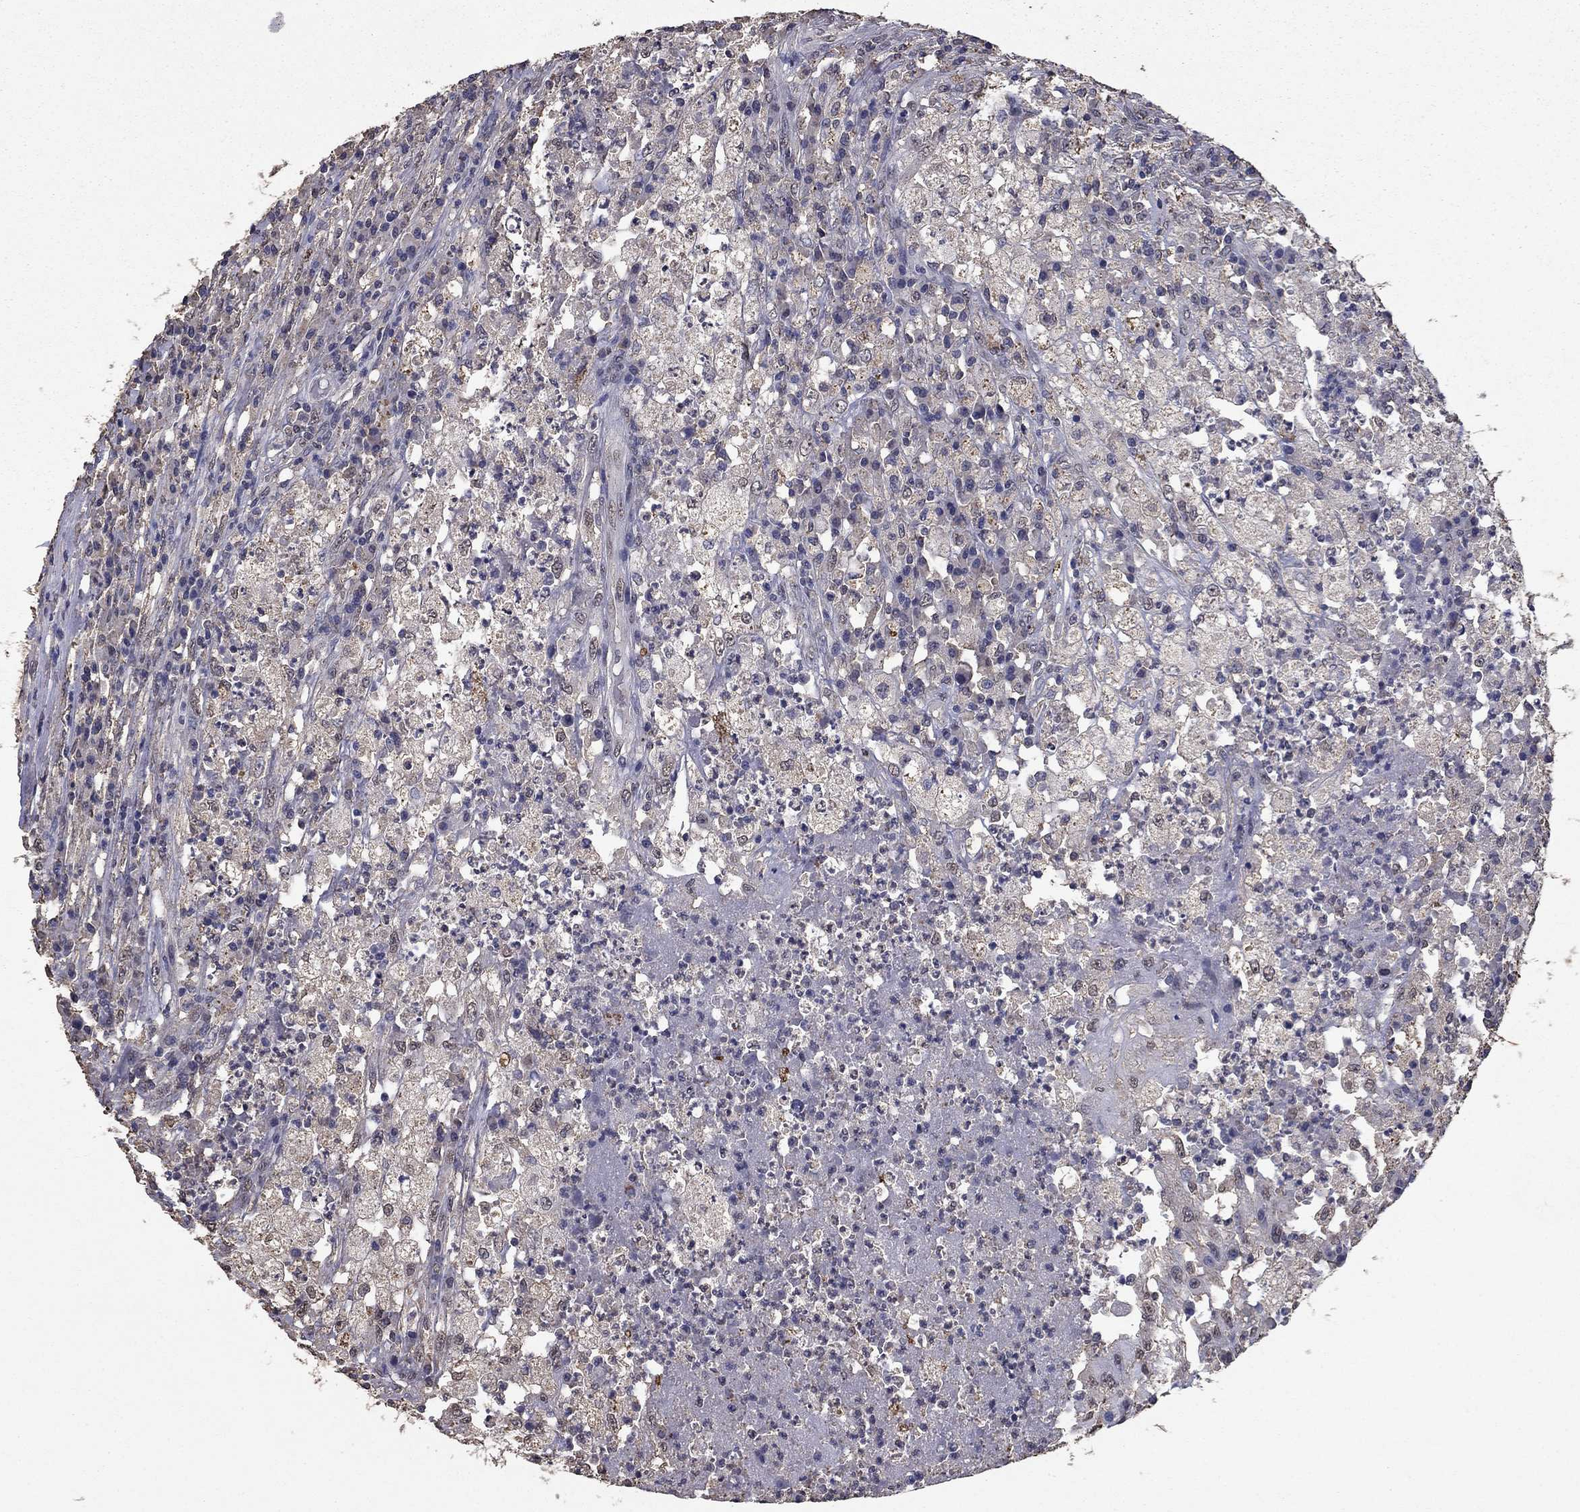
{"staining": {"intensity": "negative", "quantity": "none", "location": "none"}, "tissue": "testis cancer", "cell_type": "Tumor cells", "image_type": "cancer", "snomed": [{"axis": "morphology", "description": "Necrosis, NOS"}, {"axis": "morphology", "description": "Carcinoma, Embryonal, NOS"}, {"axis": "topography", "description": "Testis"}], "caption": "IHC of human testis cancer reveals no expression in tumor cells.", "gene": "MFAP3L", "patient": {"sex": "male", "age": 19}}